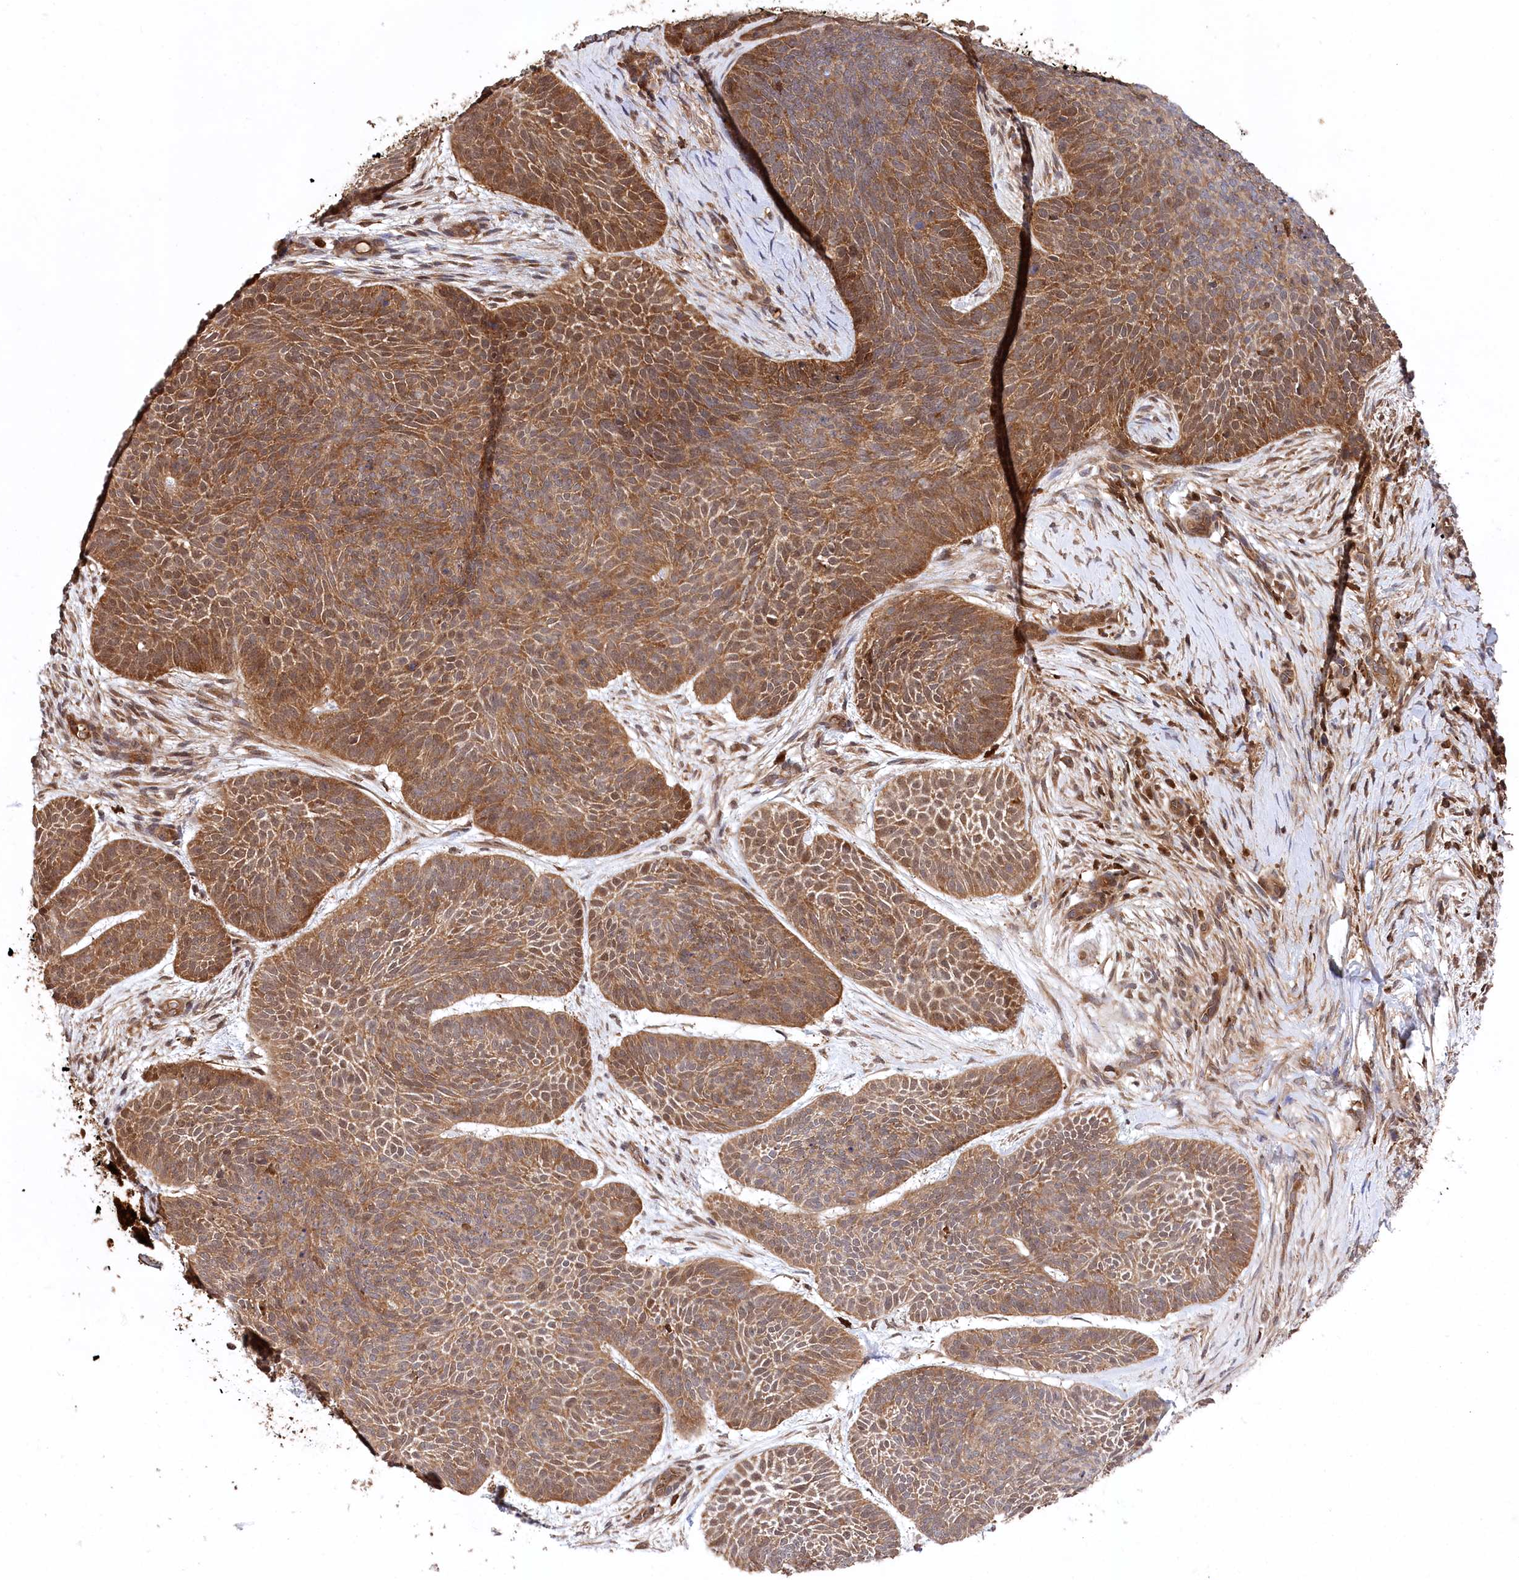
{"staining": {"intensity": "moderate", "quantity": ">75%", "location": "cytoplasmic/membranous"}, "tissue": "skin cancer", "cell_type": "Tumor cells", "image_type": "cancer", "snomed": [{"axis": "morphology", "description": "Basal cell carcinoma"}, {"axis": "topography", "description": "Skin"}], "caption": "Immunohistochemistry micrograph of skin basal cell carcinoma stained for a protein (brown), which displays medium levels of moderate cytoplasmic/membranous expression in about >75% of tumor cells.", "gene": "LSG1", "patient": {"sex": "male", "age": 85}}